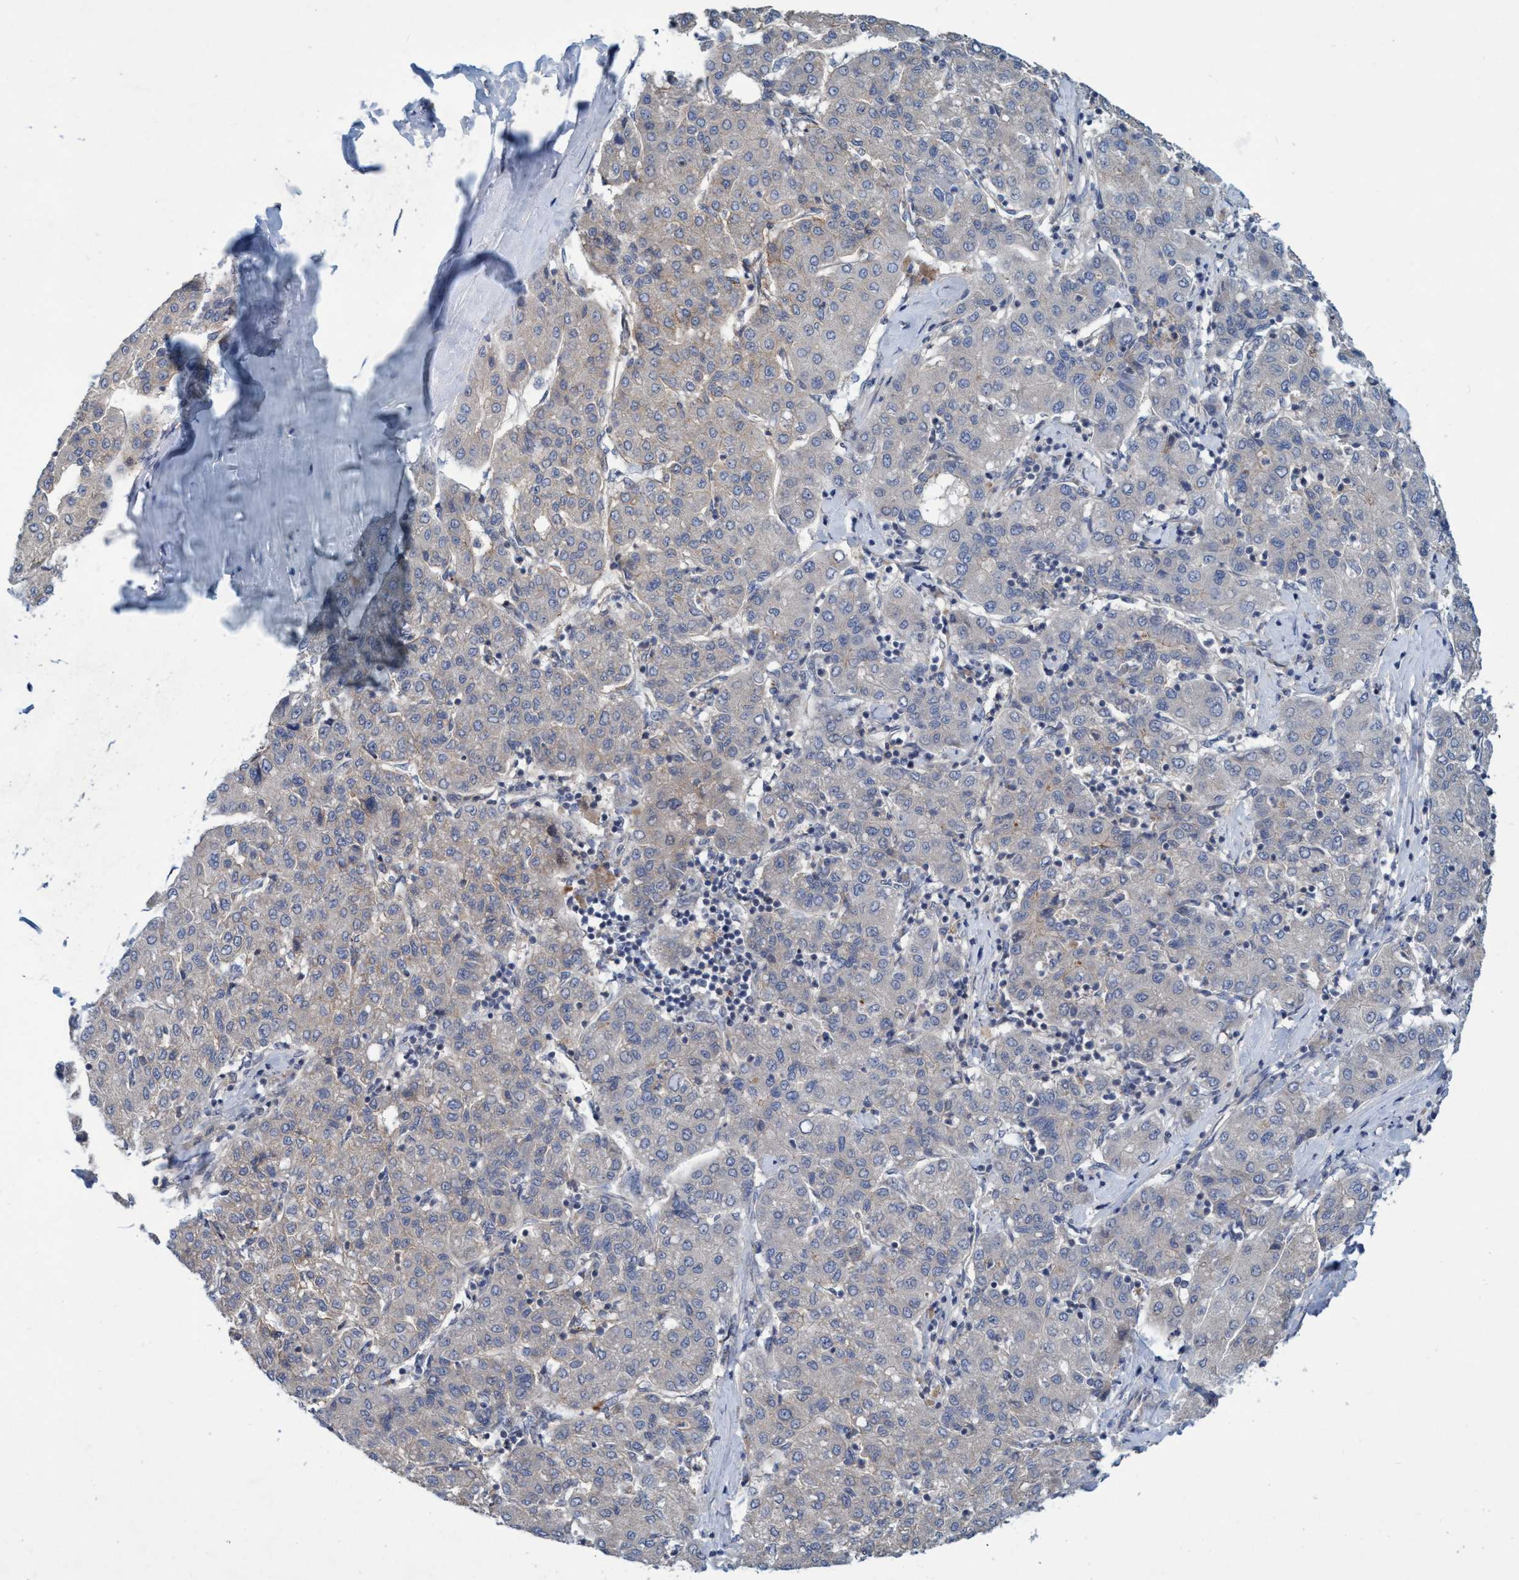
{"staining": {"intensity": "negative", "quantity": "none", "location": "none"}, "tissue": "liver cancer", "cell_type": "Tumor cells", "image_type": "cancer", "snomed": [{"axis": "morphology", "description": "Carcinoma, Hepatocellular, NOS"}, {"axis": "topography", "description": "Liver"}], "caption": "This is a image of IHC staining of hepatocellular carcinoma (liver), which shows no positivity in tumor cells.", "gene": "TRIM65", "patient": {"sex": "male", "age": 65}}